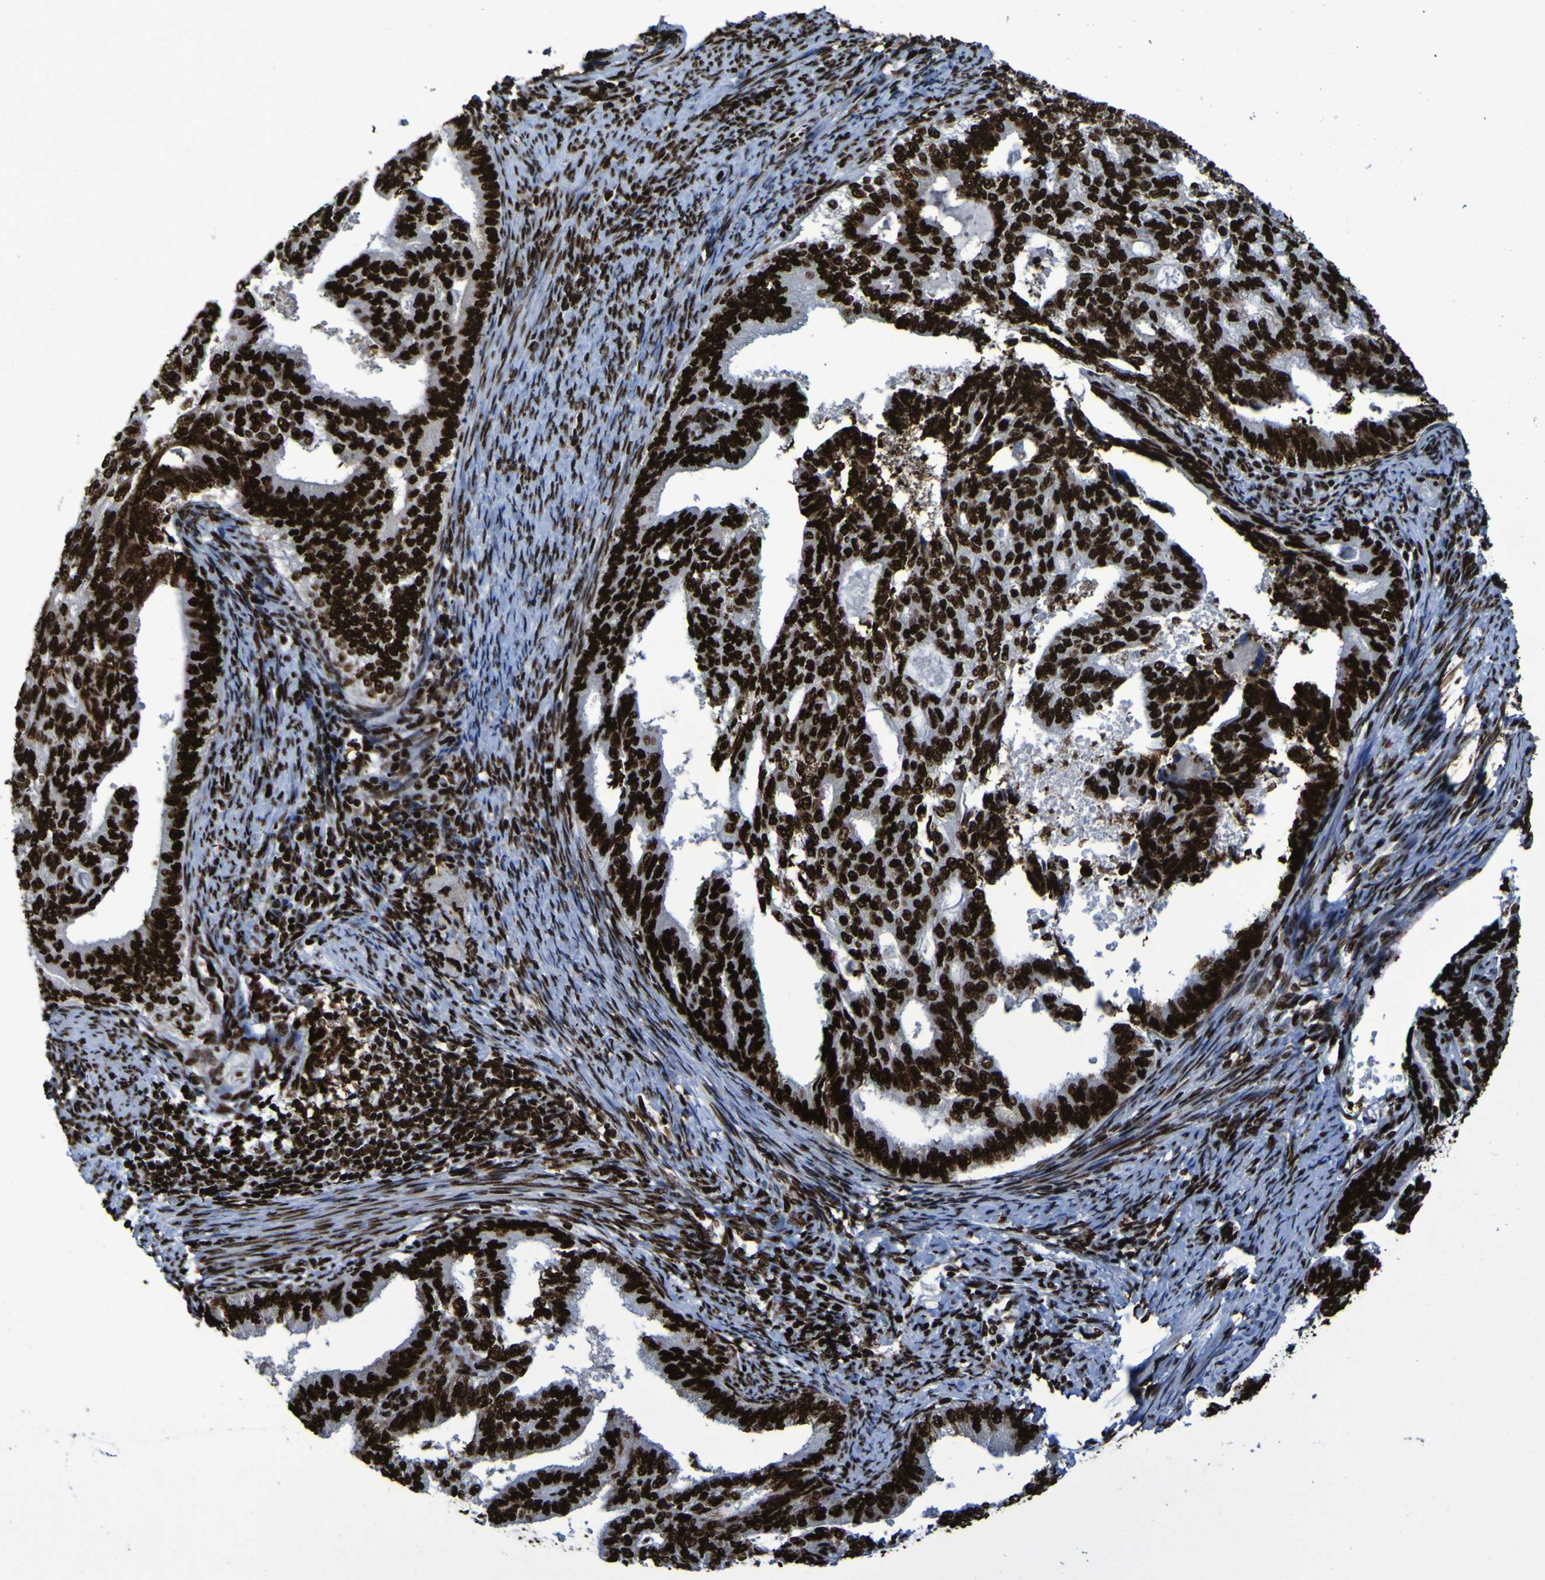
{"staining": {"intensity": "strong", "quantity": ">75%", "location": "nuclear"}, "tissue": "endometrial cancer", "cell_type": "Tumor cells", "image_type": "cancer", "snomed": [{"axis": "morphology", "description": "Adenocarcinoma, NOS"}, {"axis": "topography", "description": "Endometrium"}], "caption": "Brown immunohistochemical staining in endometrial cancer exhibits strong nuclear staining in about >75% of tumor cells.", "gene": "NPM1", "patient": {"sex": "female", "age": 58}}